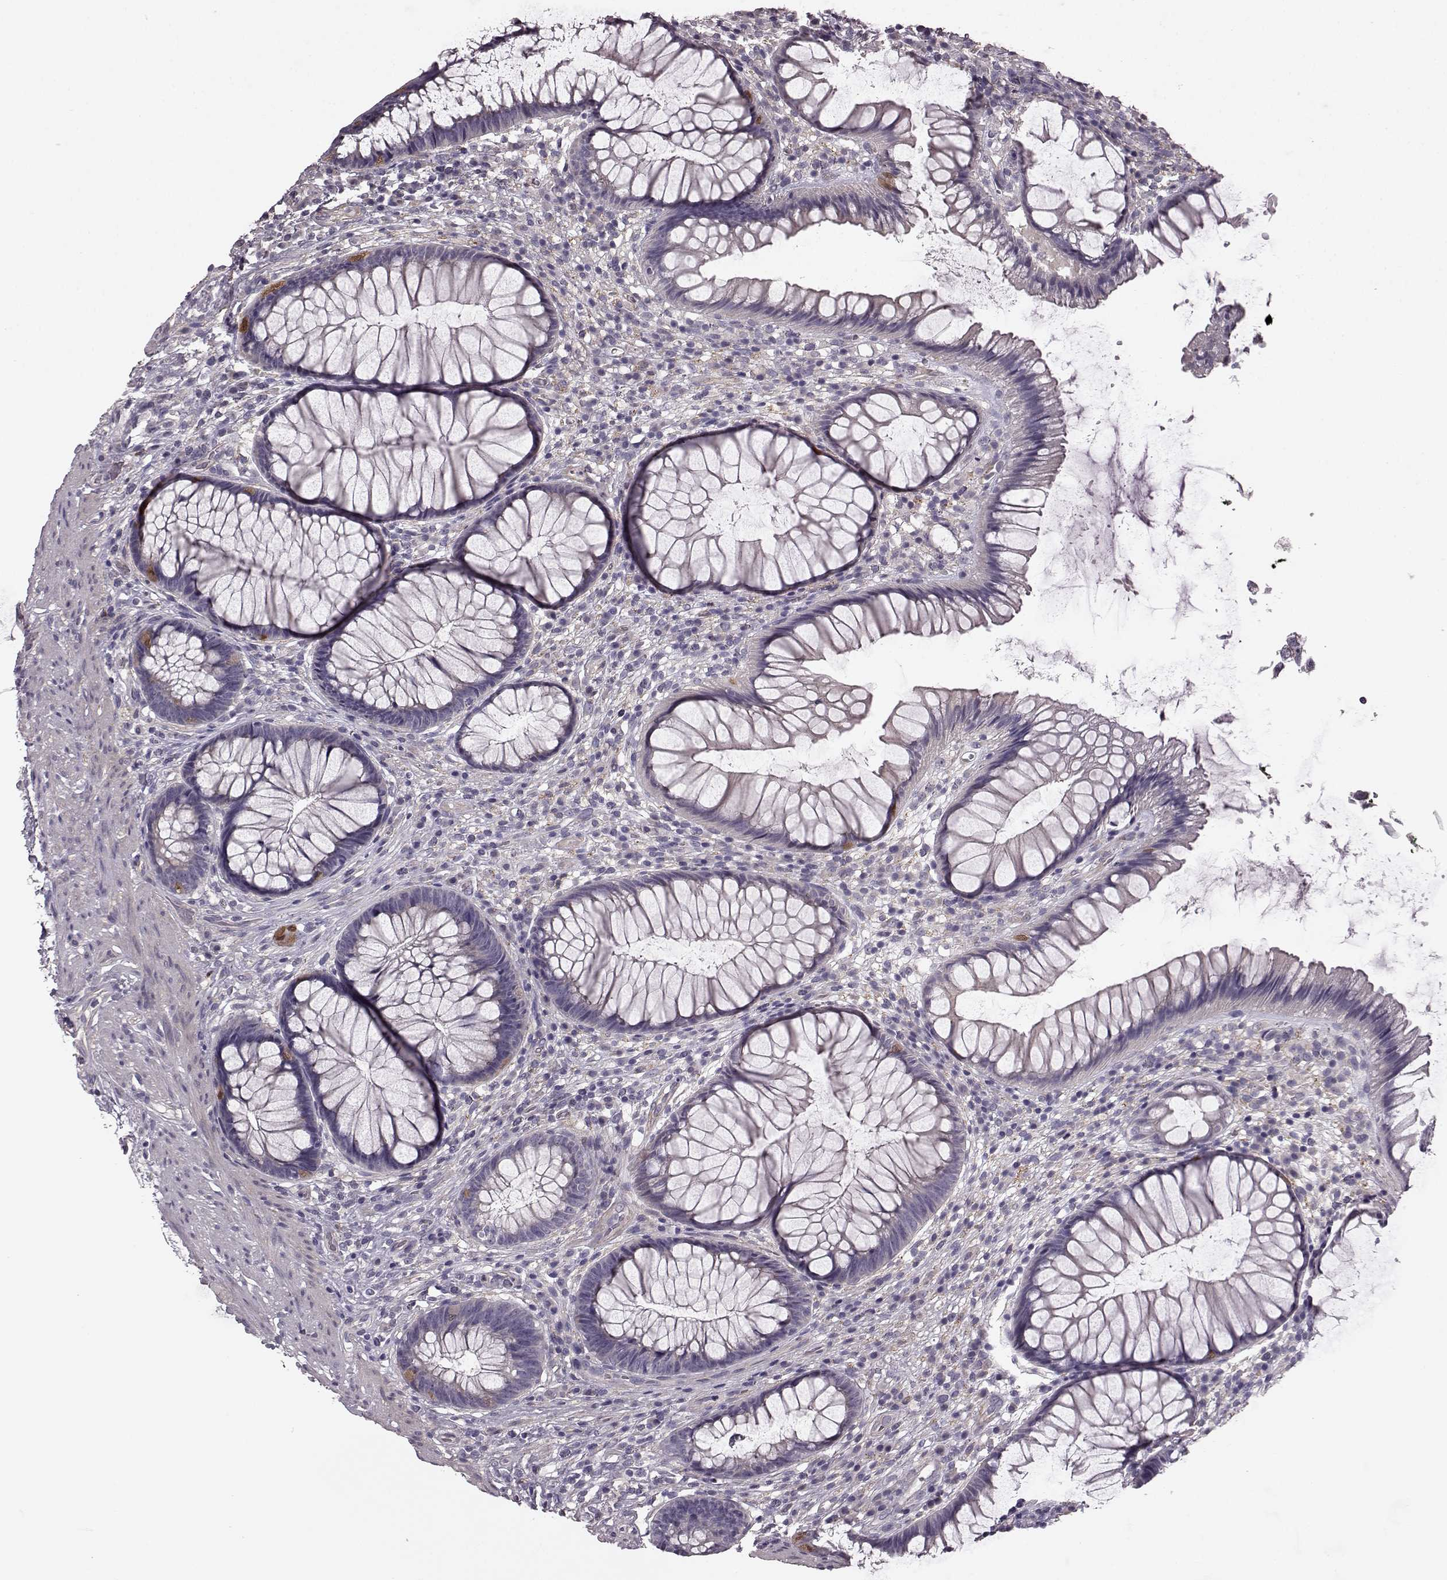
{"staining": {"intensity": "negative", "quantity": "none", "location": "none"}, "tissue": "rectum", "cell_type": "Glandular cells", "image_type": "normal", "snomed": [{"axis": "morphology", "description": "Normal tissue, NOS"}, {"axis": "topography", "description": "Smooth muscle"}, {"axis": "topography", "description": "Rectum"}], "caption": "This image is of benign rectum stained with IHC to label a protein in brown with the nuclei are counter-stained blue. There is no expression in glandular cells.", "gene": "GRK1", "patient": {"sex": "male", "age": 53}}